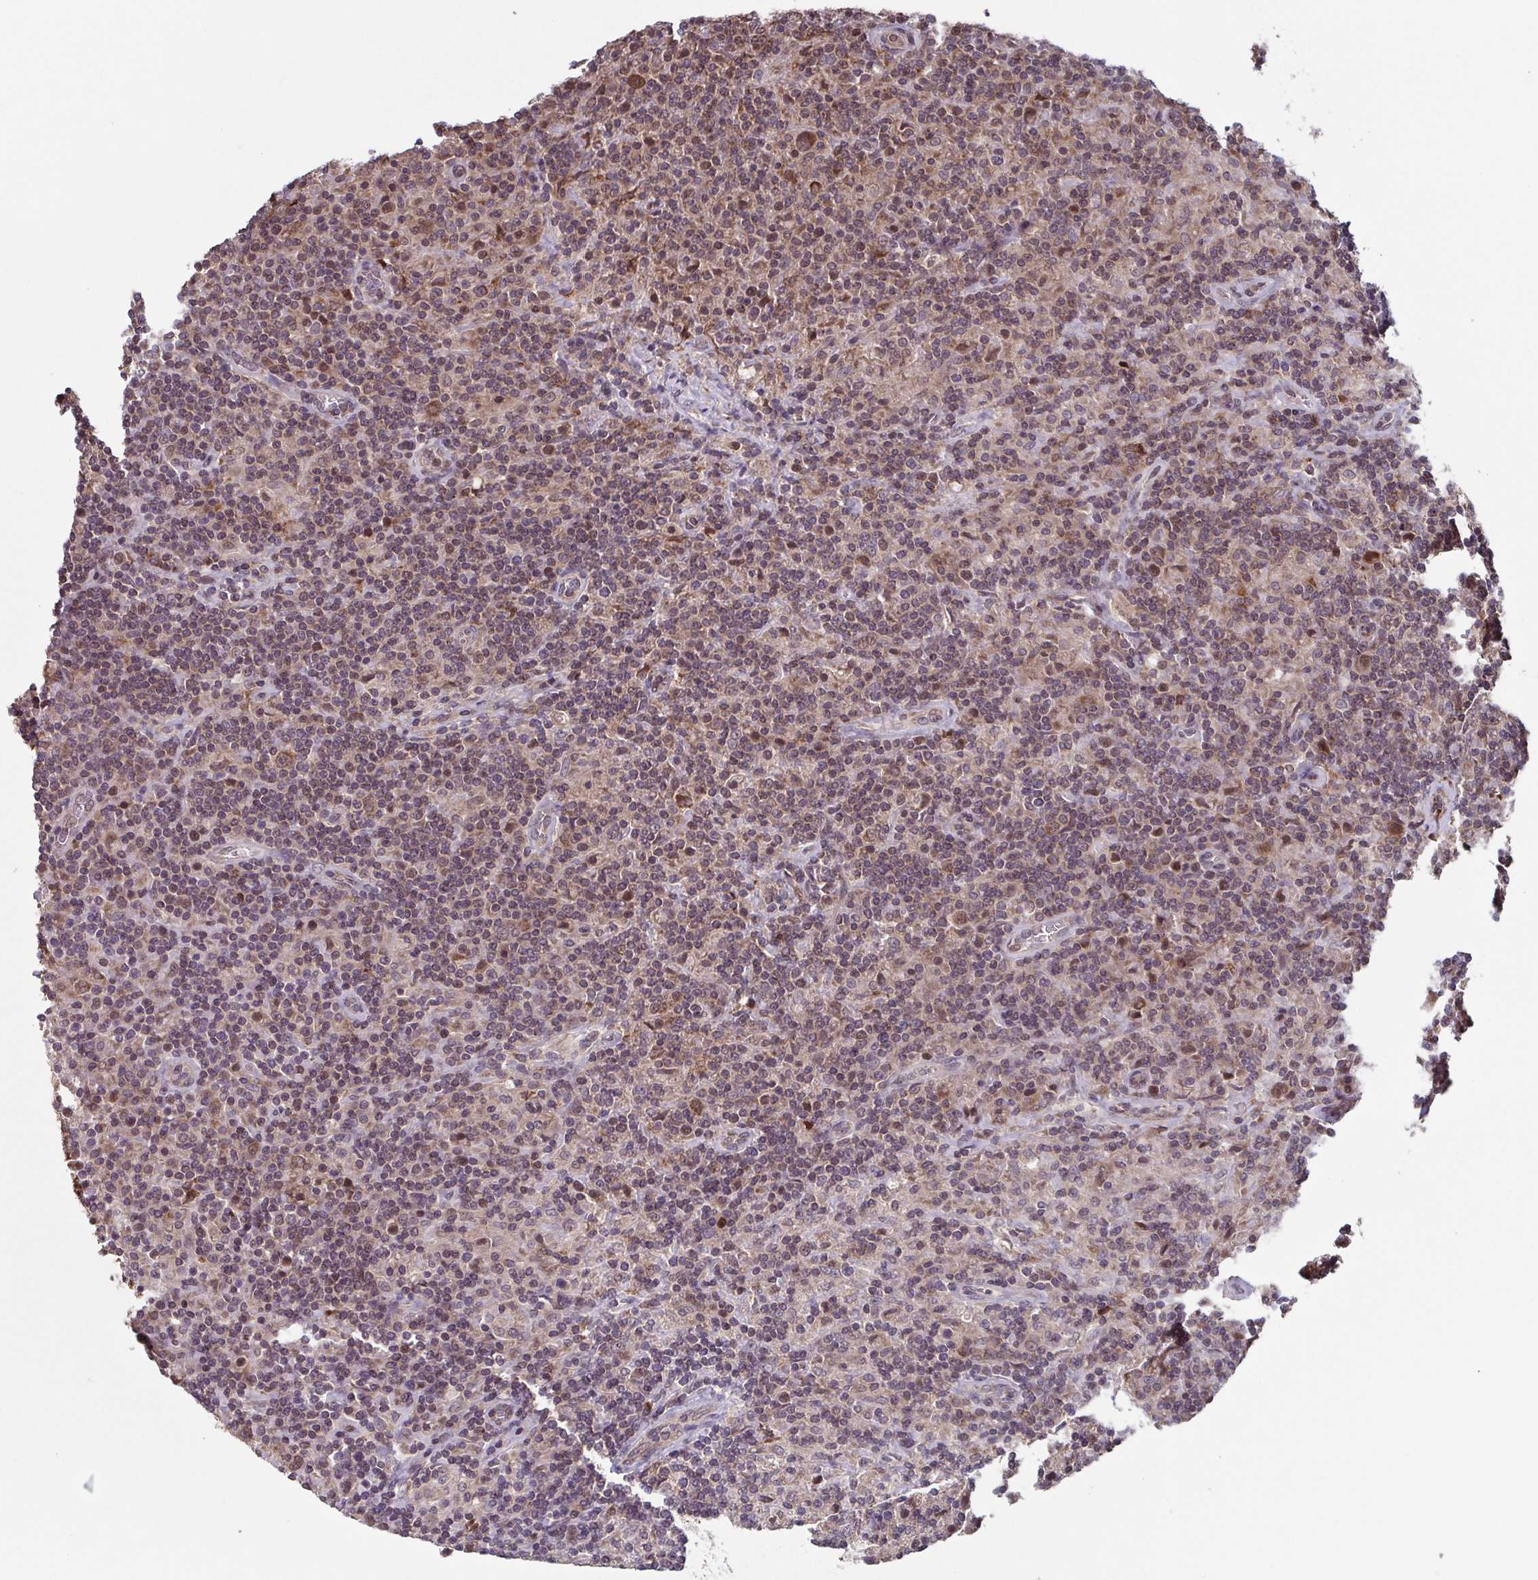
{"staining": {"intensity": "moderate", "quantity": ">75%", "location": "cytoplasmic/membranous,nuclear"}, "tissue": "lymphoma", "cell_type": "Tumor cells", "image_type": "cancer", "snomed": [{"axis": "morphology", "description": "Hodgkin's disease, NOS"}, {"axis": "topography", "description": "Lymph node"}], "caption": "This image exhibits immunohistochemistry (IHC) staining of human lymphoma, with medium moderate cytoplasmic/membranous and nuclear positivity in approximately >75% of tumor cells.", "gene": "TTC19", "patient": {"sex": "male", "age": 70}}